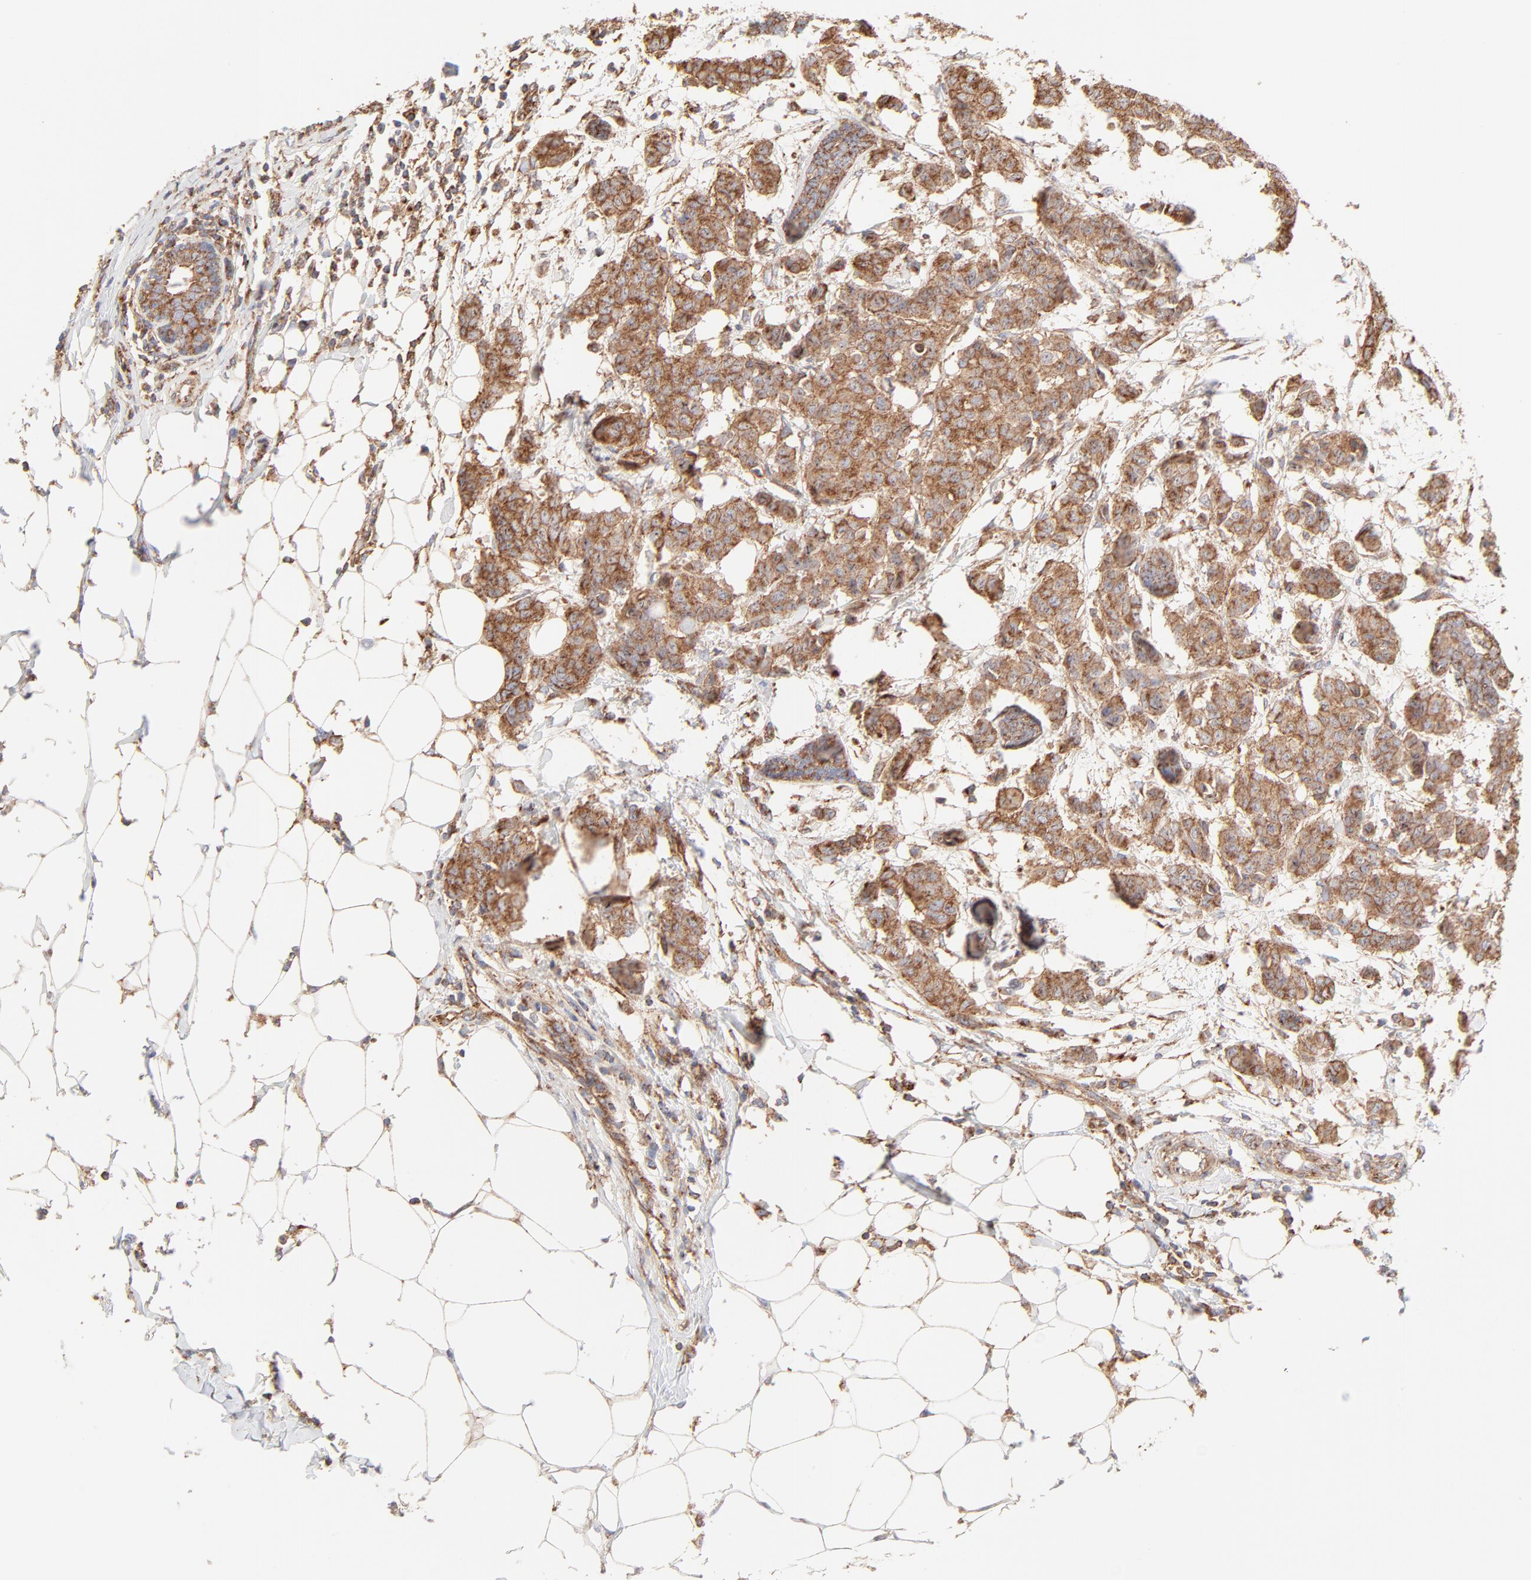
{"staining": {"intensity": "moderate", "quantity": ">75%", "location": "cytoplasmic/membranous"}, "tissue": "breast cancer", "cell_type": "Tumor cells", "image_type": "cancer", "snomed": [{"axis": "morphology", "description": "Duct carcinoma"}, {"axis": "topography", "description": "Breast"}], "caption": "Protein expression analysis of human invasive ductal carcinoma (breast) reveals moderate cytoplasmic/membranous staining in approximately >75% of tumor cells.", "gene": "CLTB", "patient": {"sex": "female", "age": 40}}